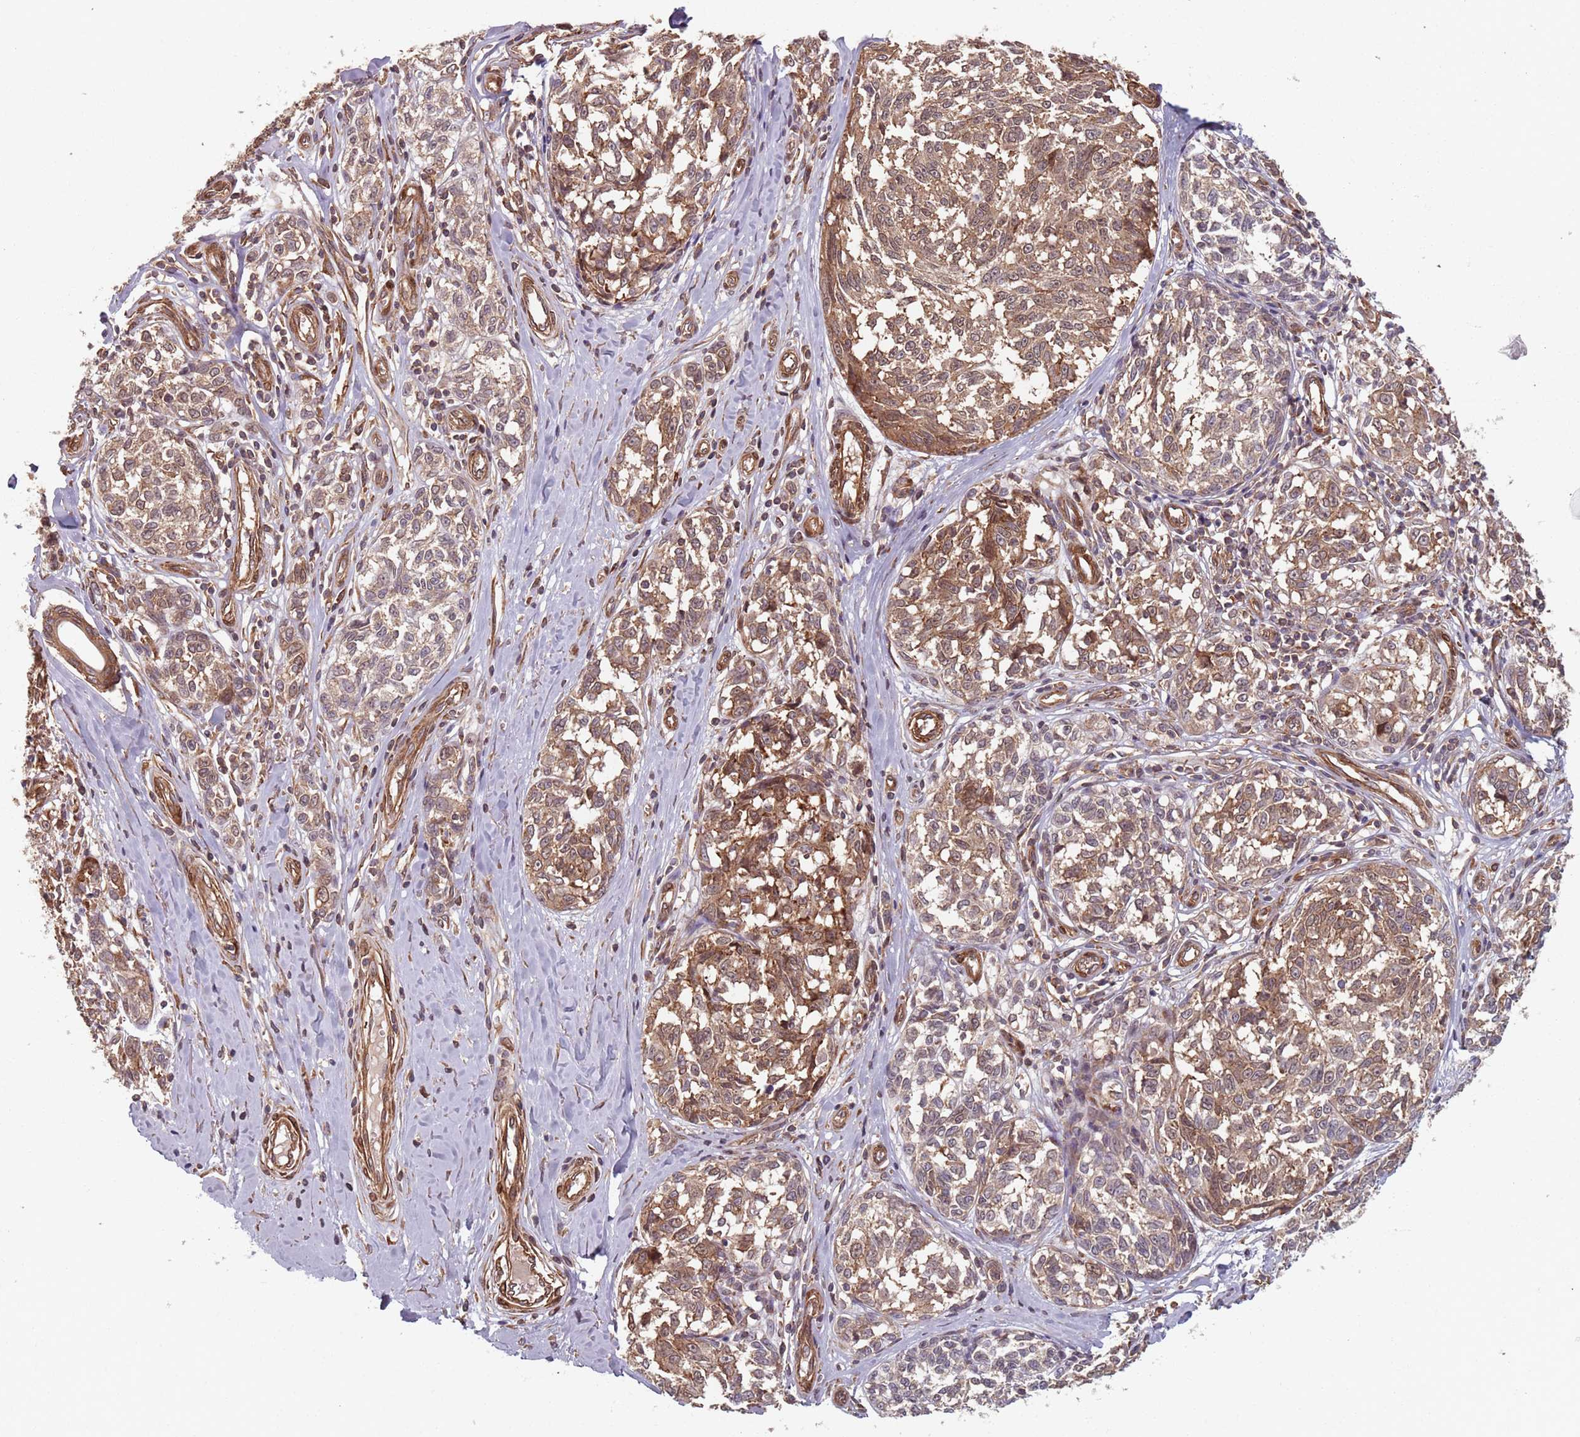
{"staining": {"intensity": "moderate", "quantity": ">75%", "location": "cytoplasmic/membranous"}, "tissue": "melanoma", "cell_type": "Tumor cells", "image_type": "cancer", "snomed": [{"axis": "morphology", "description": "Normal tissue, NOS"}, {"axis": "morphology", "description": "Malignant melanoma, NOS"}, {"axis": "topography", "description": "Skin"}], "caption": "The photomicrograph reveals immunohistochemical staining of malignant melanoma. There is moderate cytoplasmic/membranous expression is identified in about >75% of tumor cells. The protein of interest is stained brown, and the nuclei are stained in blue (DAB IHC with brightfield microscopy, high magnification).", "gene": "NOTCH3", "patient": {"sex": "female", "age": 64}}